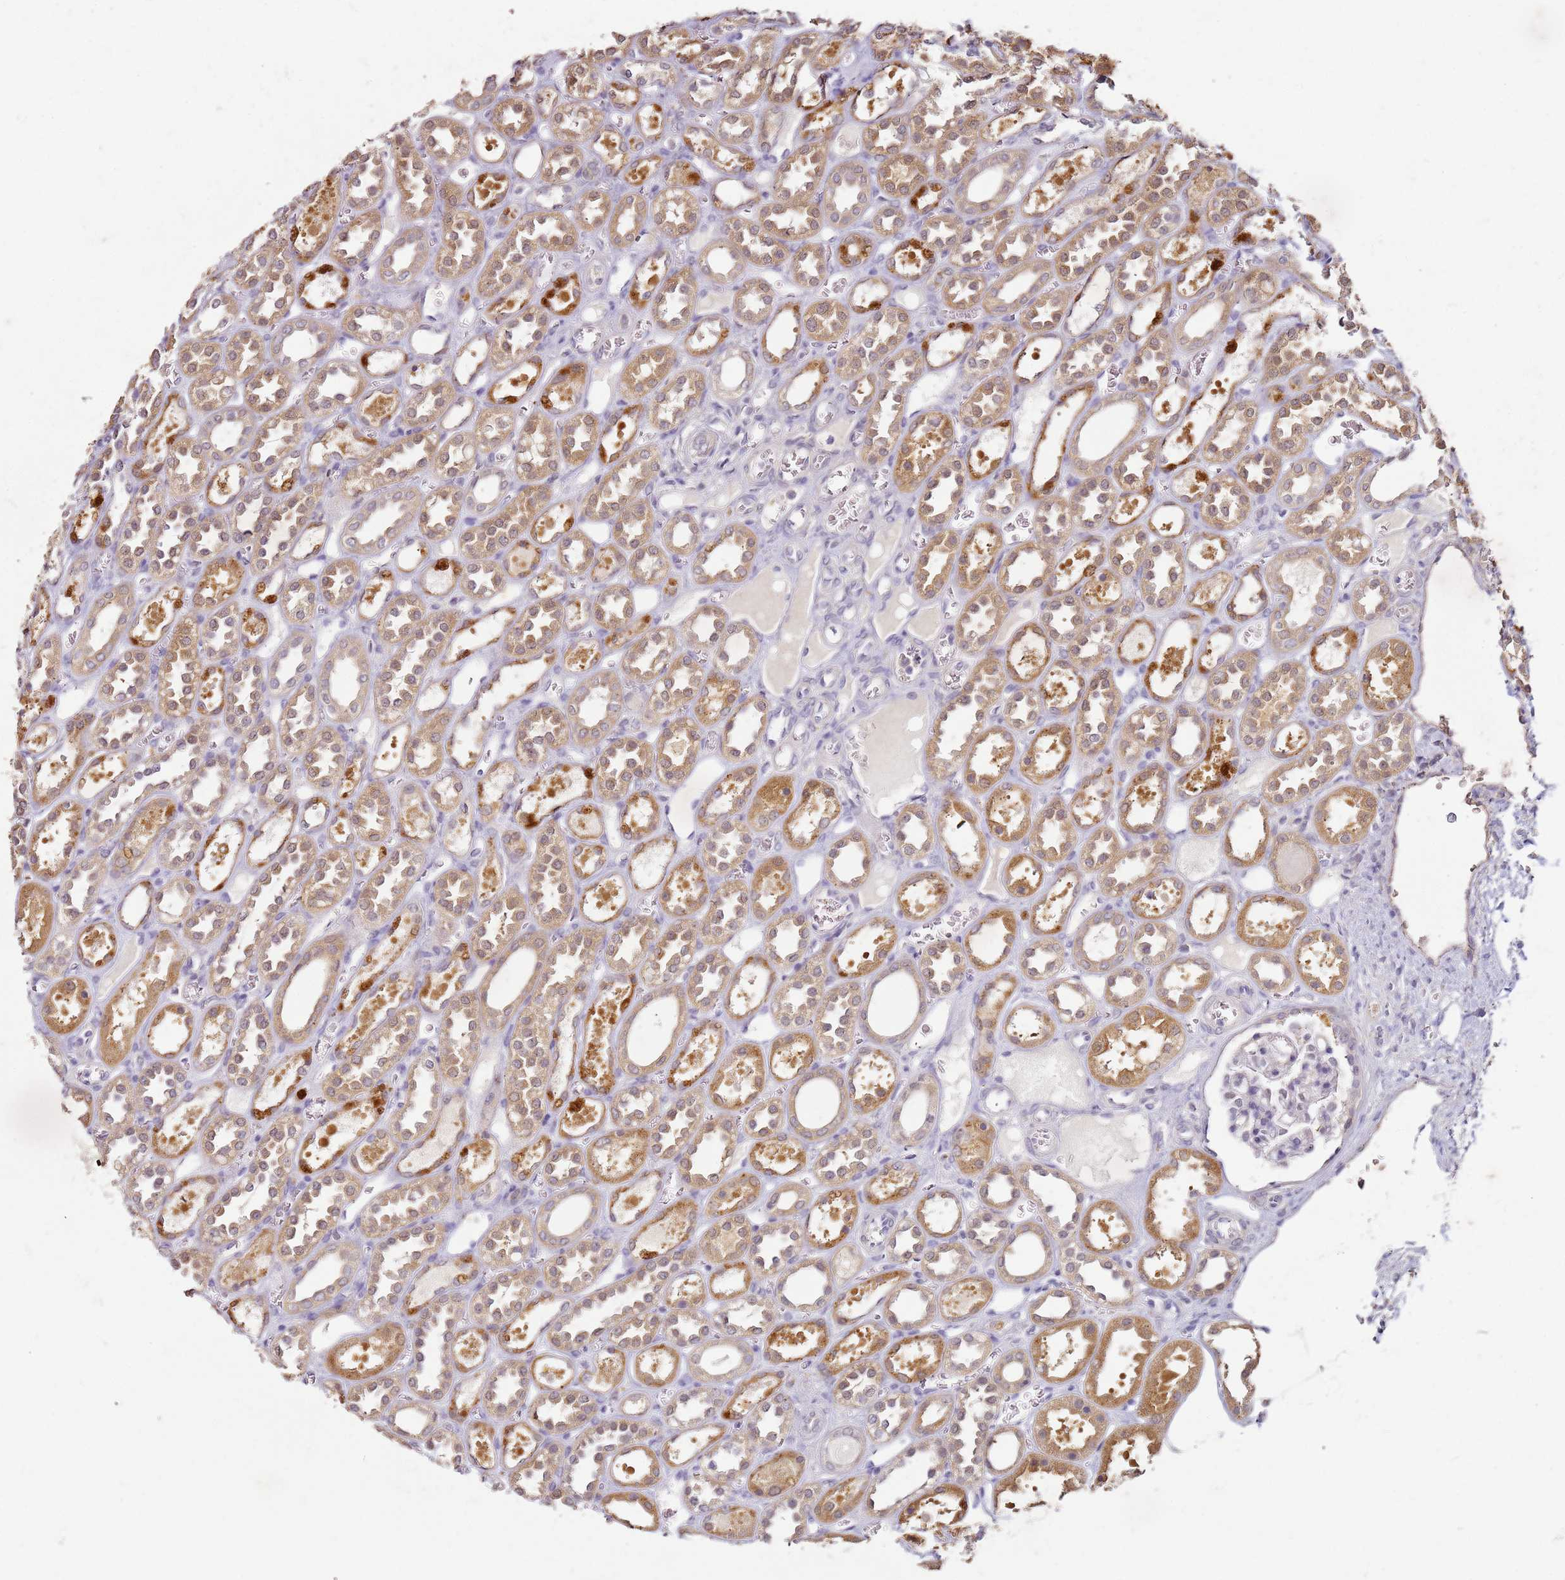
{"staining": {"intensity": "negative", "quantity": "none", "location": "none"}, "tissue": "kidney", "cell_type": "Cells in glomeruli", "image_type": "normal", "snomed": [{"axis": "morphology", "description": "Normal tissue, NOS"}, {"axis": "topography", "description": "Kidney"}], "caption": "Protein analysis of unremarkable kidney reveals no significant staining in cells in glomeruli. (DAB (3,3'-diaminobenzidine) IHC, high magnification).", "gene": "MDH1", "patient": {"sex": "female", "age": 41}}